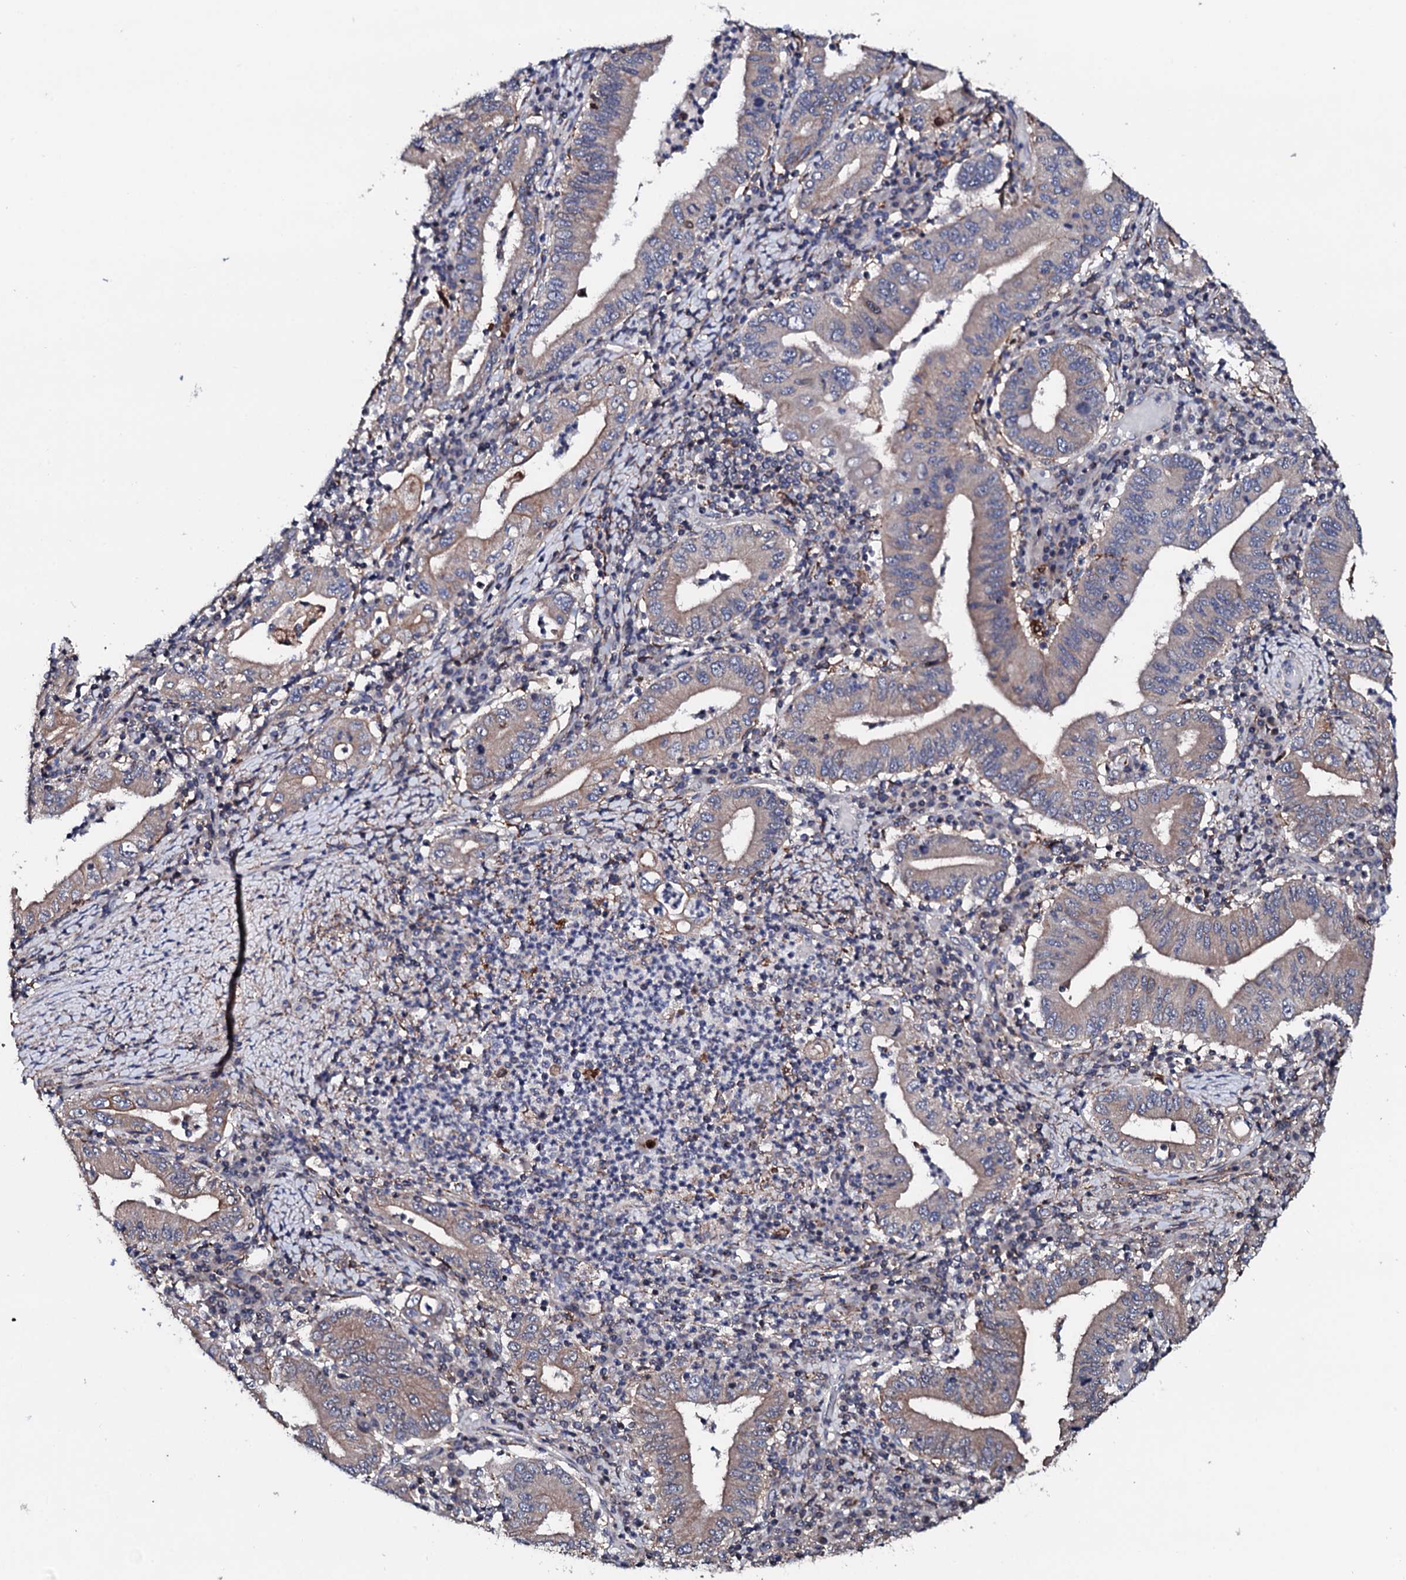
{"staining": {"intensity": "weak", "quantity": "25%-75%", "location": "cytoplasmic/membranous"}, "tissue": "stomach cancer", "cell_type": "Tumor cells", "image_type": "cancer", "snomed": [{"axis": "morphology", "description": "Normal tissue, NOS"}, {"axis": "morphology", "description": "Adenocarcinoma, NOS"}, {"axis": "topography", "description": "Esophagus"}, {"axis": "topography", "description": "Stomach, upper"}, {"axis": "topography", "description": "Peripheral nerve tissue"}], "caption": "Weak cytoplasmic/membranous protein staining is seen in approximately 25%-75% of tumor cells in stomach cancer (adenocarcinoma).", "gene": "EDC3", "patient": {"sex": "male", "age": 62}}